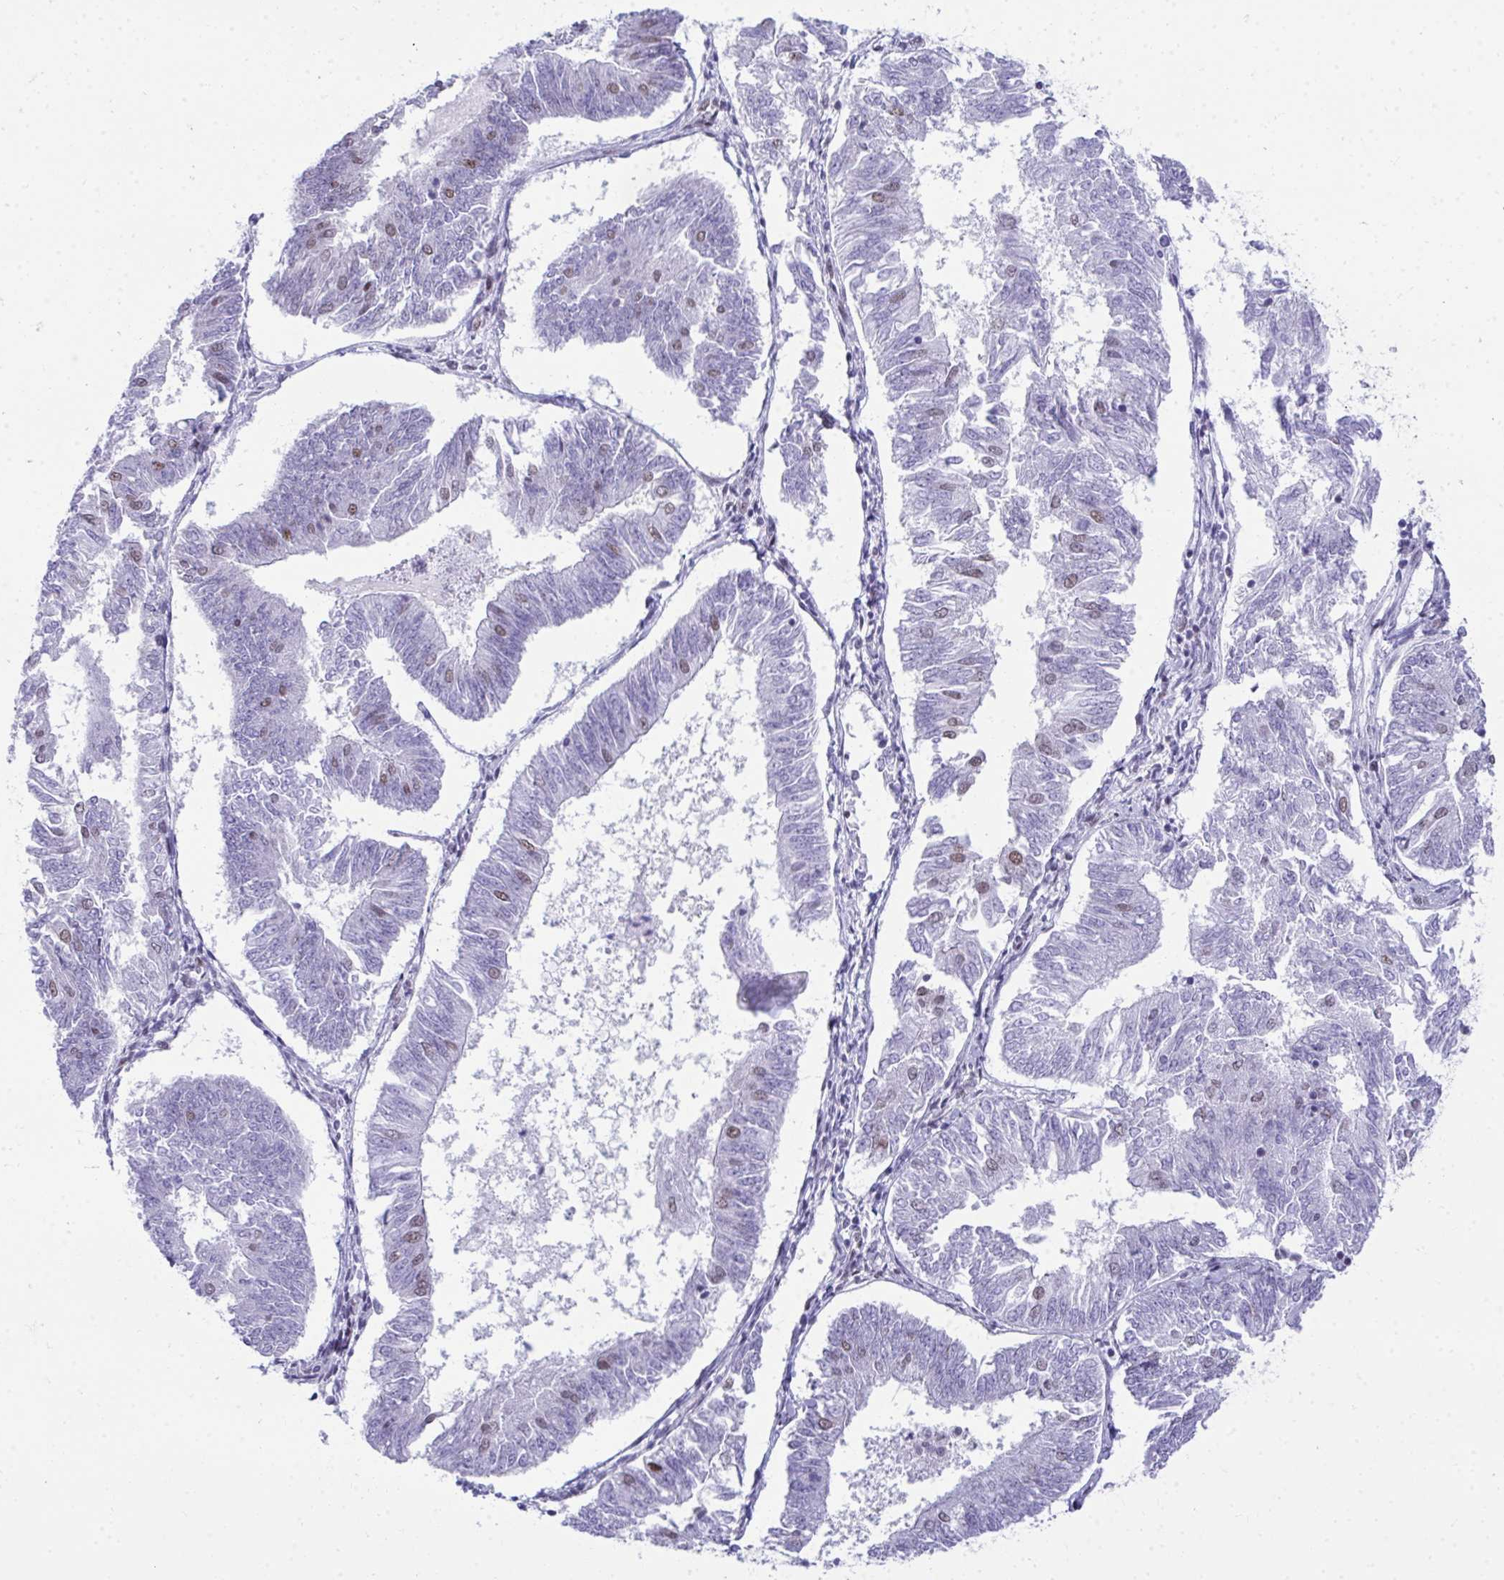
{"staining": {"intensity": "moderate", "quantity": "<25%", "location": "nuclear"}, "tissue": "endometrial cancer", "cell_type": "Tumor cells", "image_type": "cancer", "snomed": [{"axis": "morphology", "description": "Adenocarcinoma, NOS"}, {"axis": "topography", "description": "Endometrium"}], "caption": "The histopathology image exhibits staining of endometrial adenocarcinoma, revealing moderate nuclear protein positivity (brown color) within tumor cells.", "gene": "GLDN", "patient": {"sex": "female", "age": 58}}